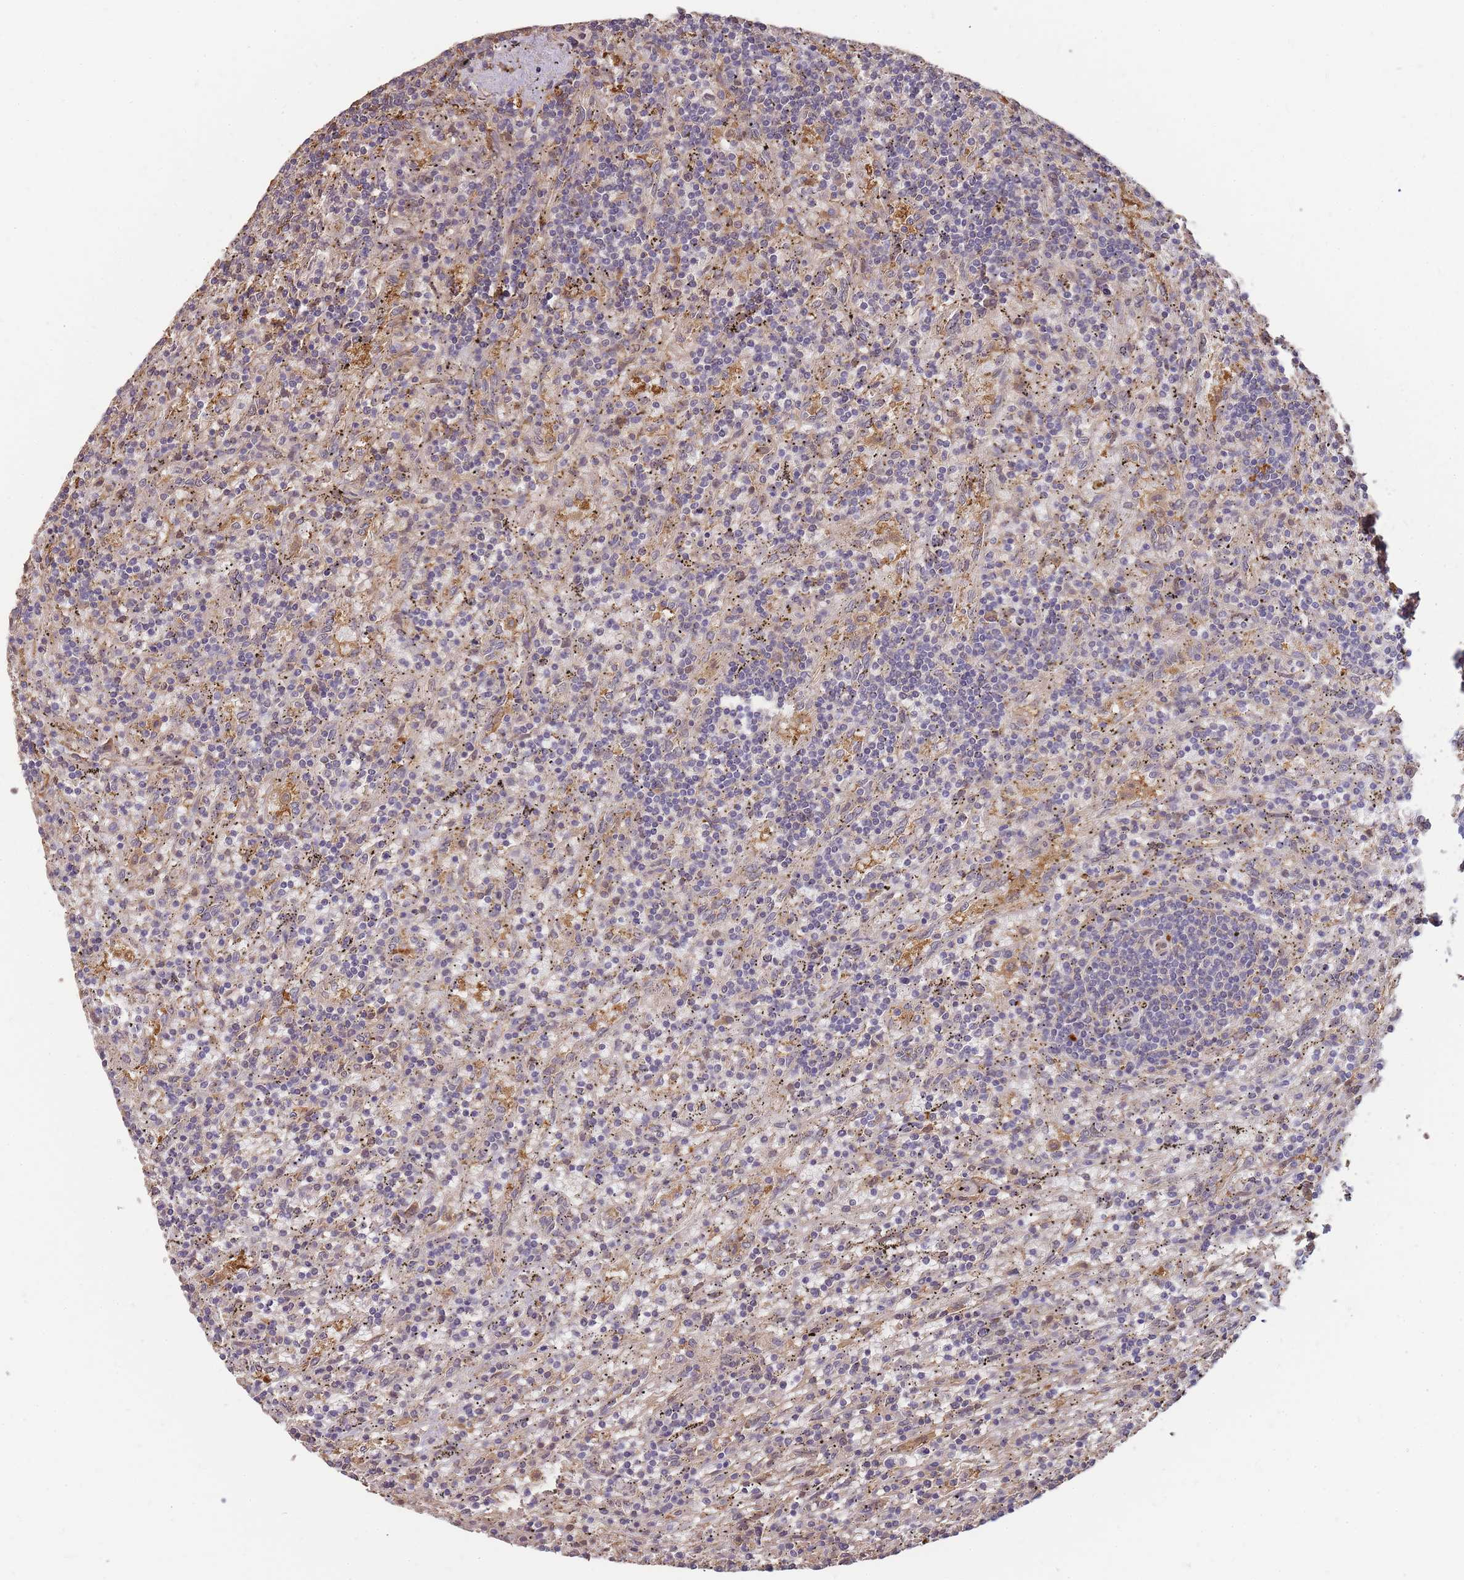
{"staining": {"intensity": "negative", "quantity": "none", "location": "none"}, "tissue": "lymphoma", "cell_type": "Tumor cells", "image_type": "cancer", "snomed": [{"axis": "morphology", "description": "Malignant lymphoma, non-Hodgkin's type, Low grade"}, {"axis": "topography", "description": "Spleen"}], "caption": "A histopathology image of lymphoma stained for a protein shows no brown staining in tumor cells.", "gene": "CDKN2AIPNL", "patient": {"sex": "male", "age": 76}}